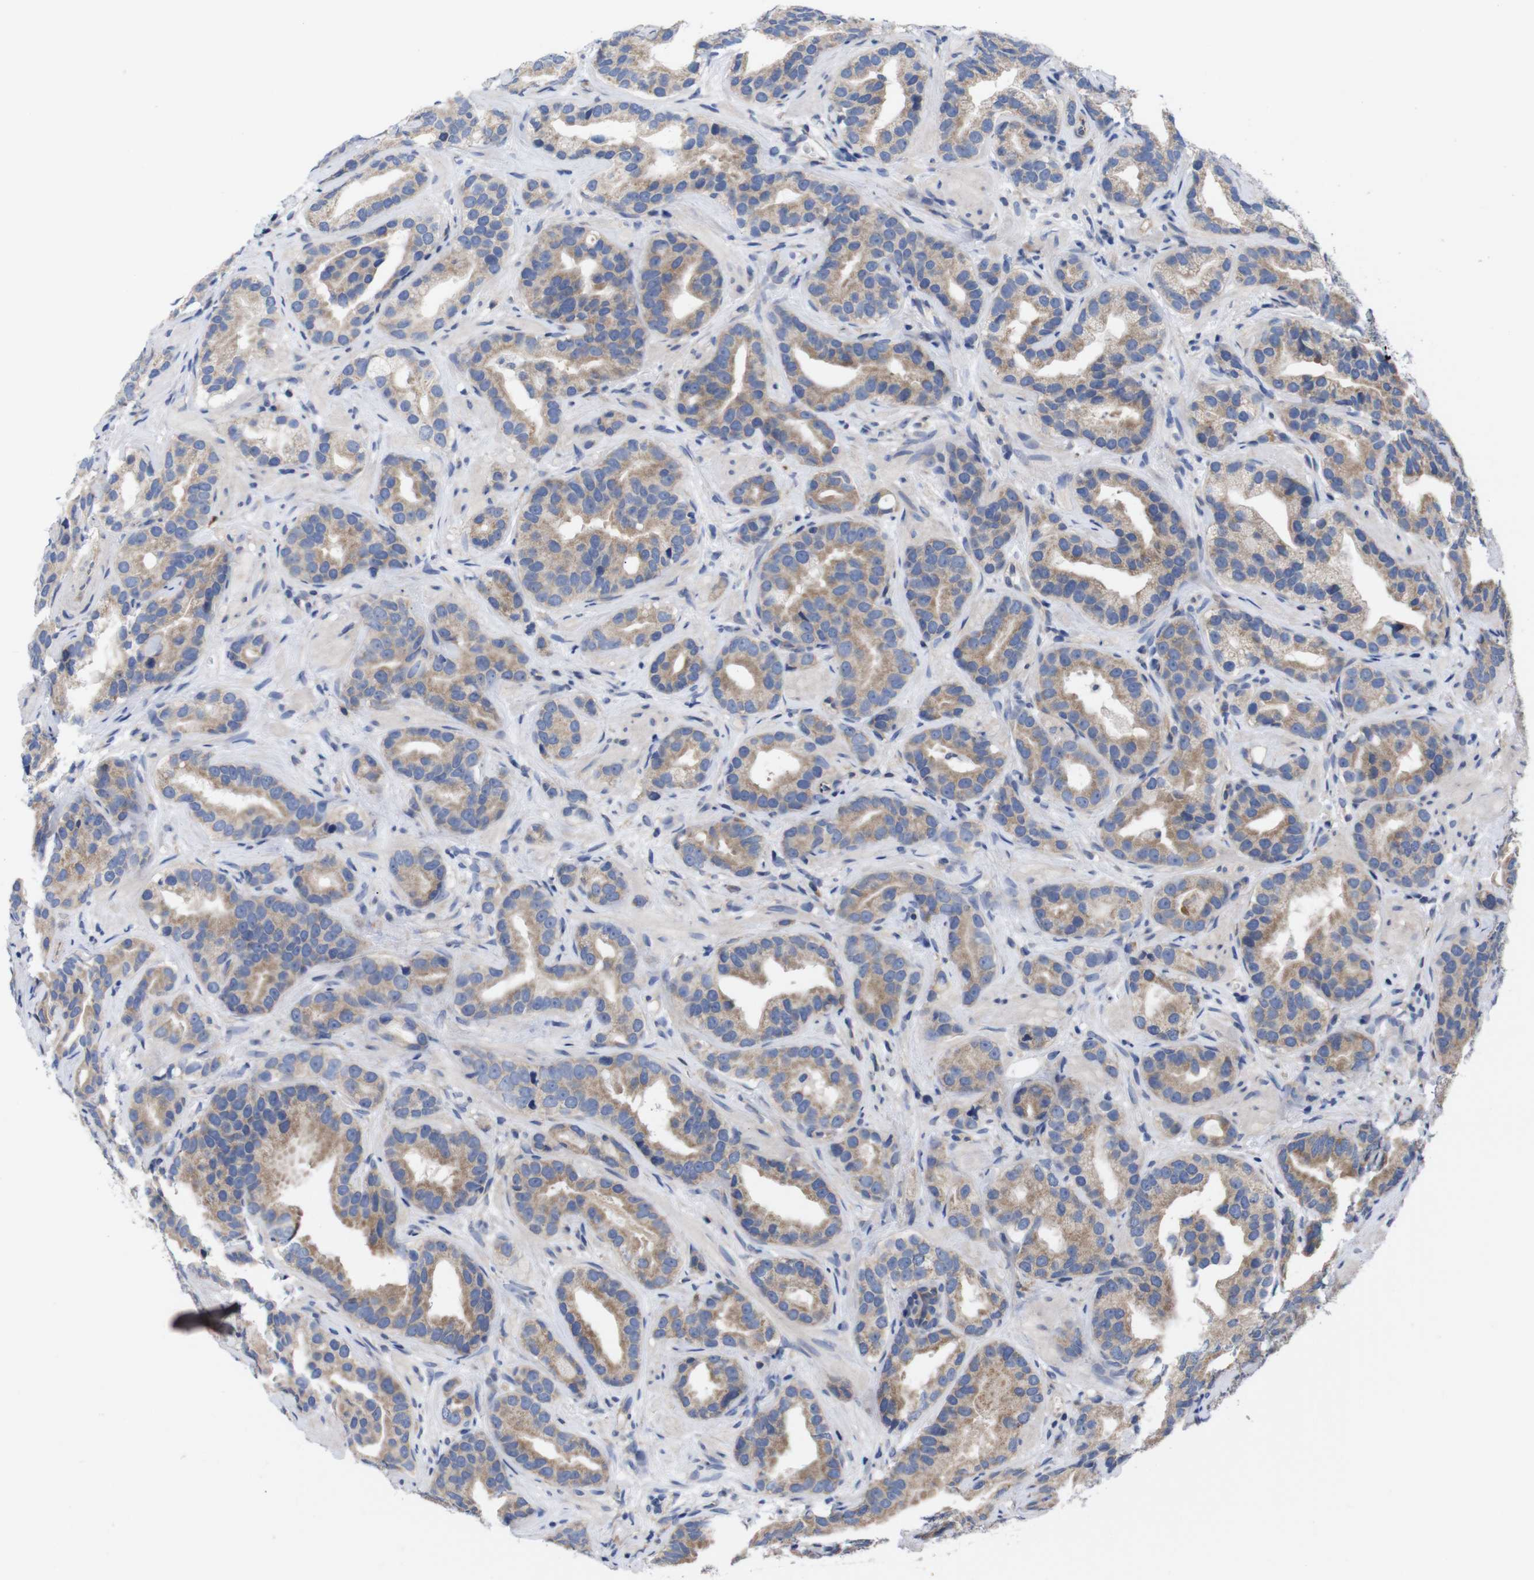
{"staining": {"intensity": "moderate", "quantity": ">75%", "location": "cytoplasmic/membranous"}, "tissue": "prostate cancer", "cell_type": "Tumor cells", "image_type": "cancer", "snomed": [{"axis": "morphology", "description": "Adenocarcinoma, Low grade"}, {"axis": "topography", "description": "Prostate"}], "caption": "High-magnification brightfield microscopy of prostate cancer (low-grade adenocarcinoma) stained with DAB (3,3'-diaminobenzidine) (brown) and counterstained with hematoxylin (blue). tumor cells exhibit moderate cytoplasmic/membranous positivity is present in approximately>75% of cells.", "gene": "USH1C", "patient": {"sex": "male", "age": 59}}